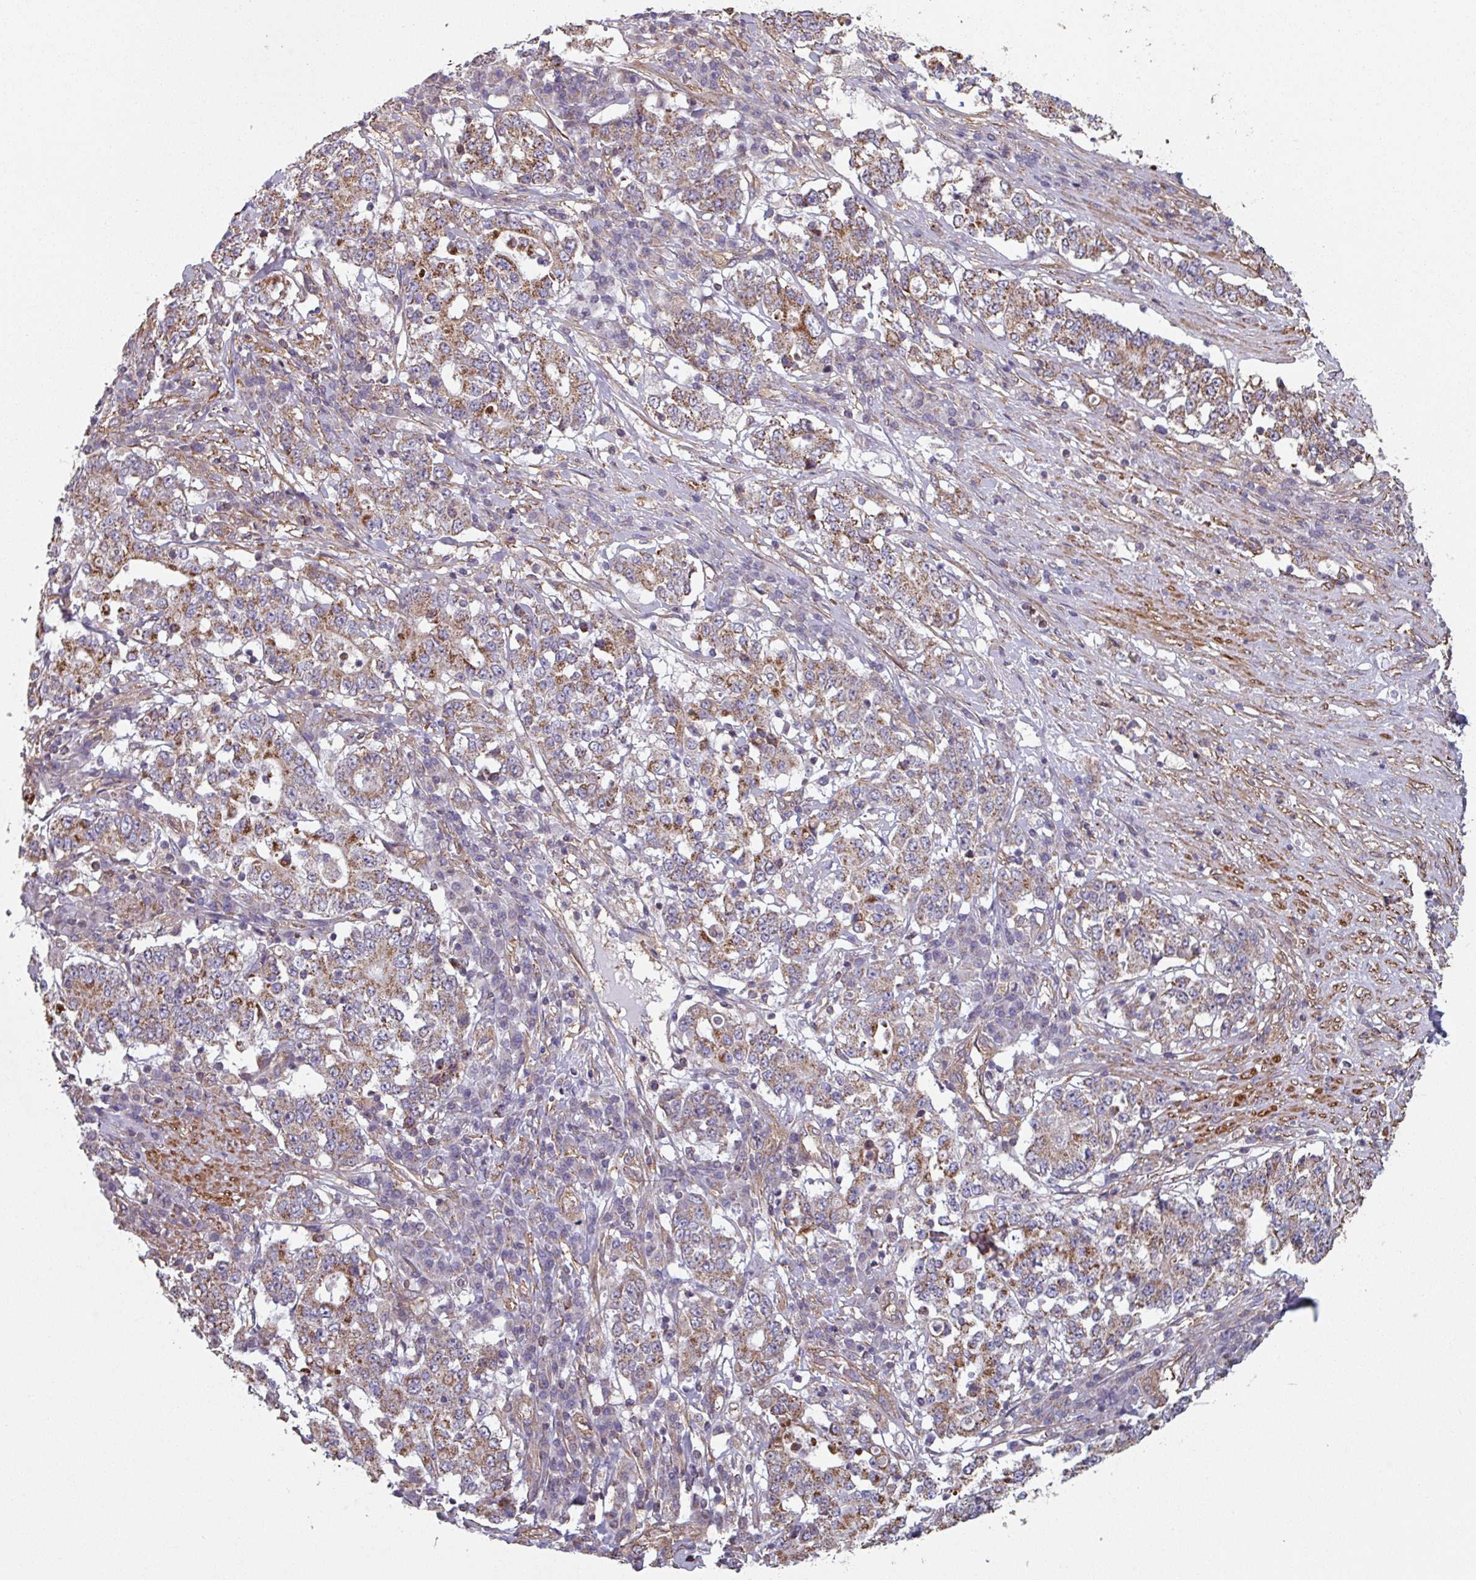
{"staining": {"intensity": "moderate", "quantity": ">75%", "location": "cytoplasmic/membranous"}, "tissue": "stomach cancer", "cell_type": "Tumor cells", "image_type": "cancer", "snomed": [{"axis": "morphology", "description": "Adenocarcinoma, NOS"}, {"axis": "topography", "description": "Stomach"}], "caption": "Brown immunohistochemical staining in human stomach adenocarcinoma demonstrates moderate cytoplasmic/membranous positivity in approximately >75% of tumor cells. (DAB = brown stain, brightfield microscopy at high magnification).", "gene": "GSTA4", "patient": {"sex": "male", "age": 59}}